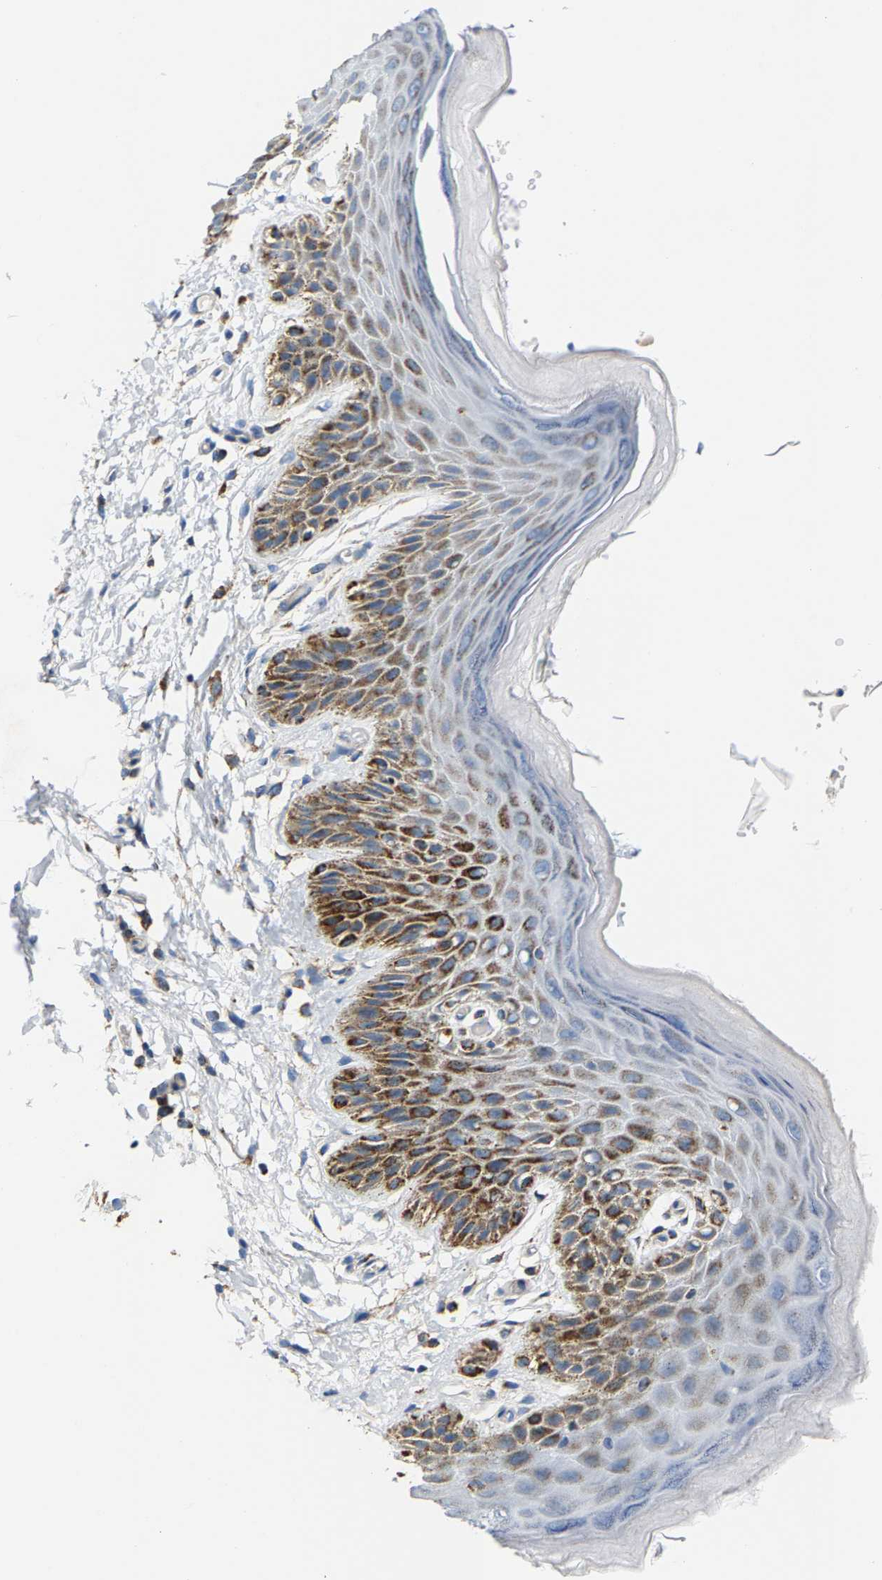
{"staining": {"intensity": "moderate", "quantity": ">75%", "location": "cytoplasmic/membranous"}, "tissue": "skin", "cell_type": "Epidermal cells", "image_type": "normal", "snomed": [{"axis": "morphology", "description": "Normal tissue, NOS"}, {"axis": "topography", "description": "Anal"}], "caption": "An image of human skin stained for a protein reveals moderate cytoplasmic/membranous brown staining in epidermal cells.", "gene": "SHMT2", "patient": {"sex": "male", "age": 44}}